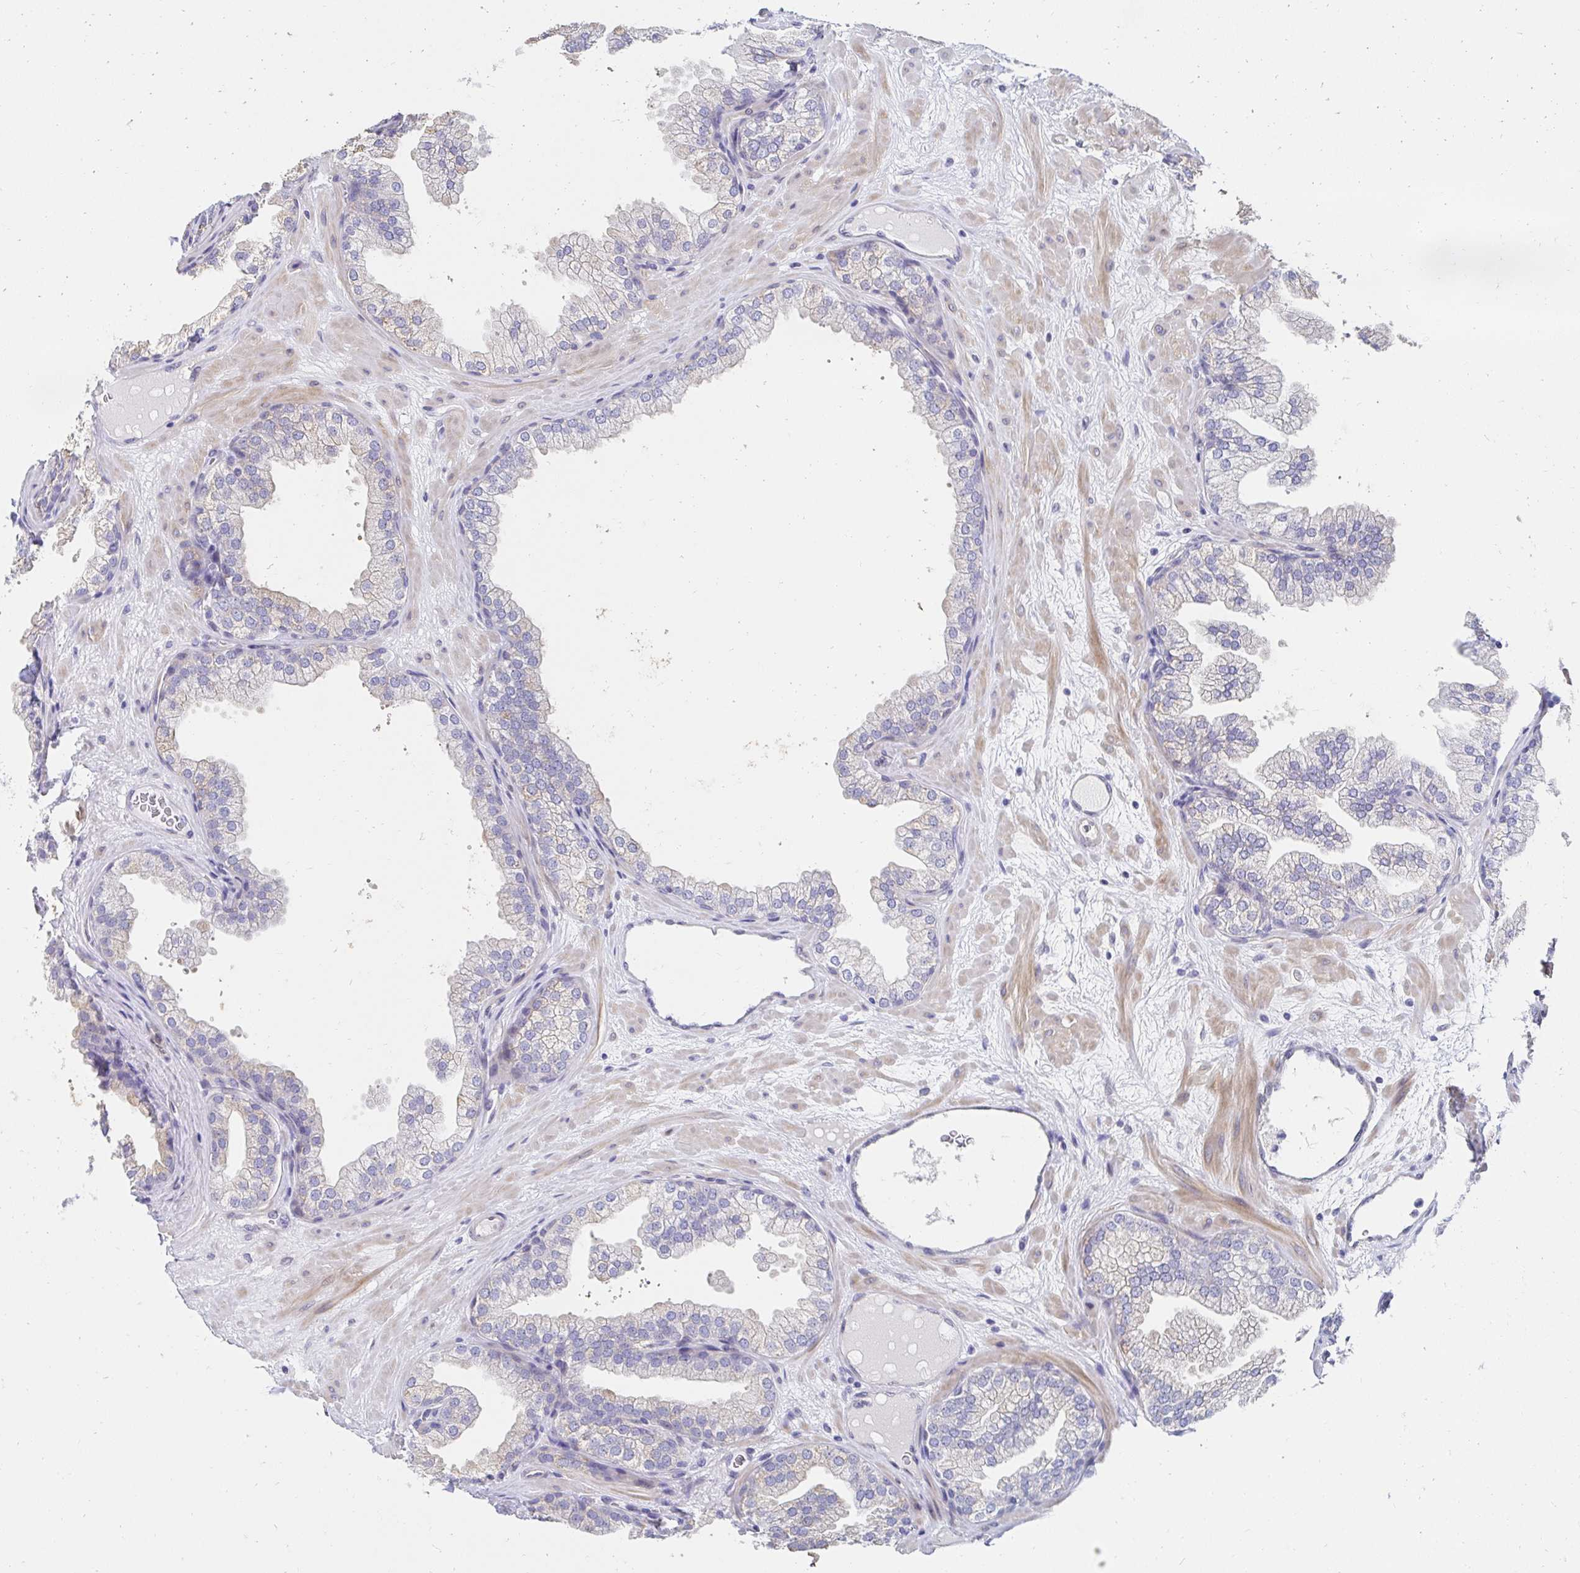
{"staining": {"intensity": "negative", "quantity": "none", "location": "none"}, "tissue": "prostate", "cell_type": "Glandular cells", "image_type": "normal", "snomed": [{"axis": "morphology", "description": "Normal tissue, NOS"}, {"axis": "topography", "description": "Prostate"}], "caption": "Immunohistochemical staining of benign prostate displays no significant positivity in glandular cells.", "gene": "AKAP14", "patient": {"sex": "male", "age": 37}}